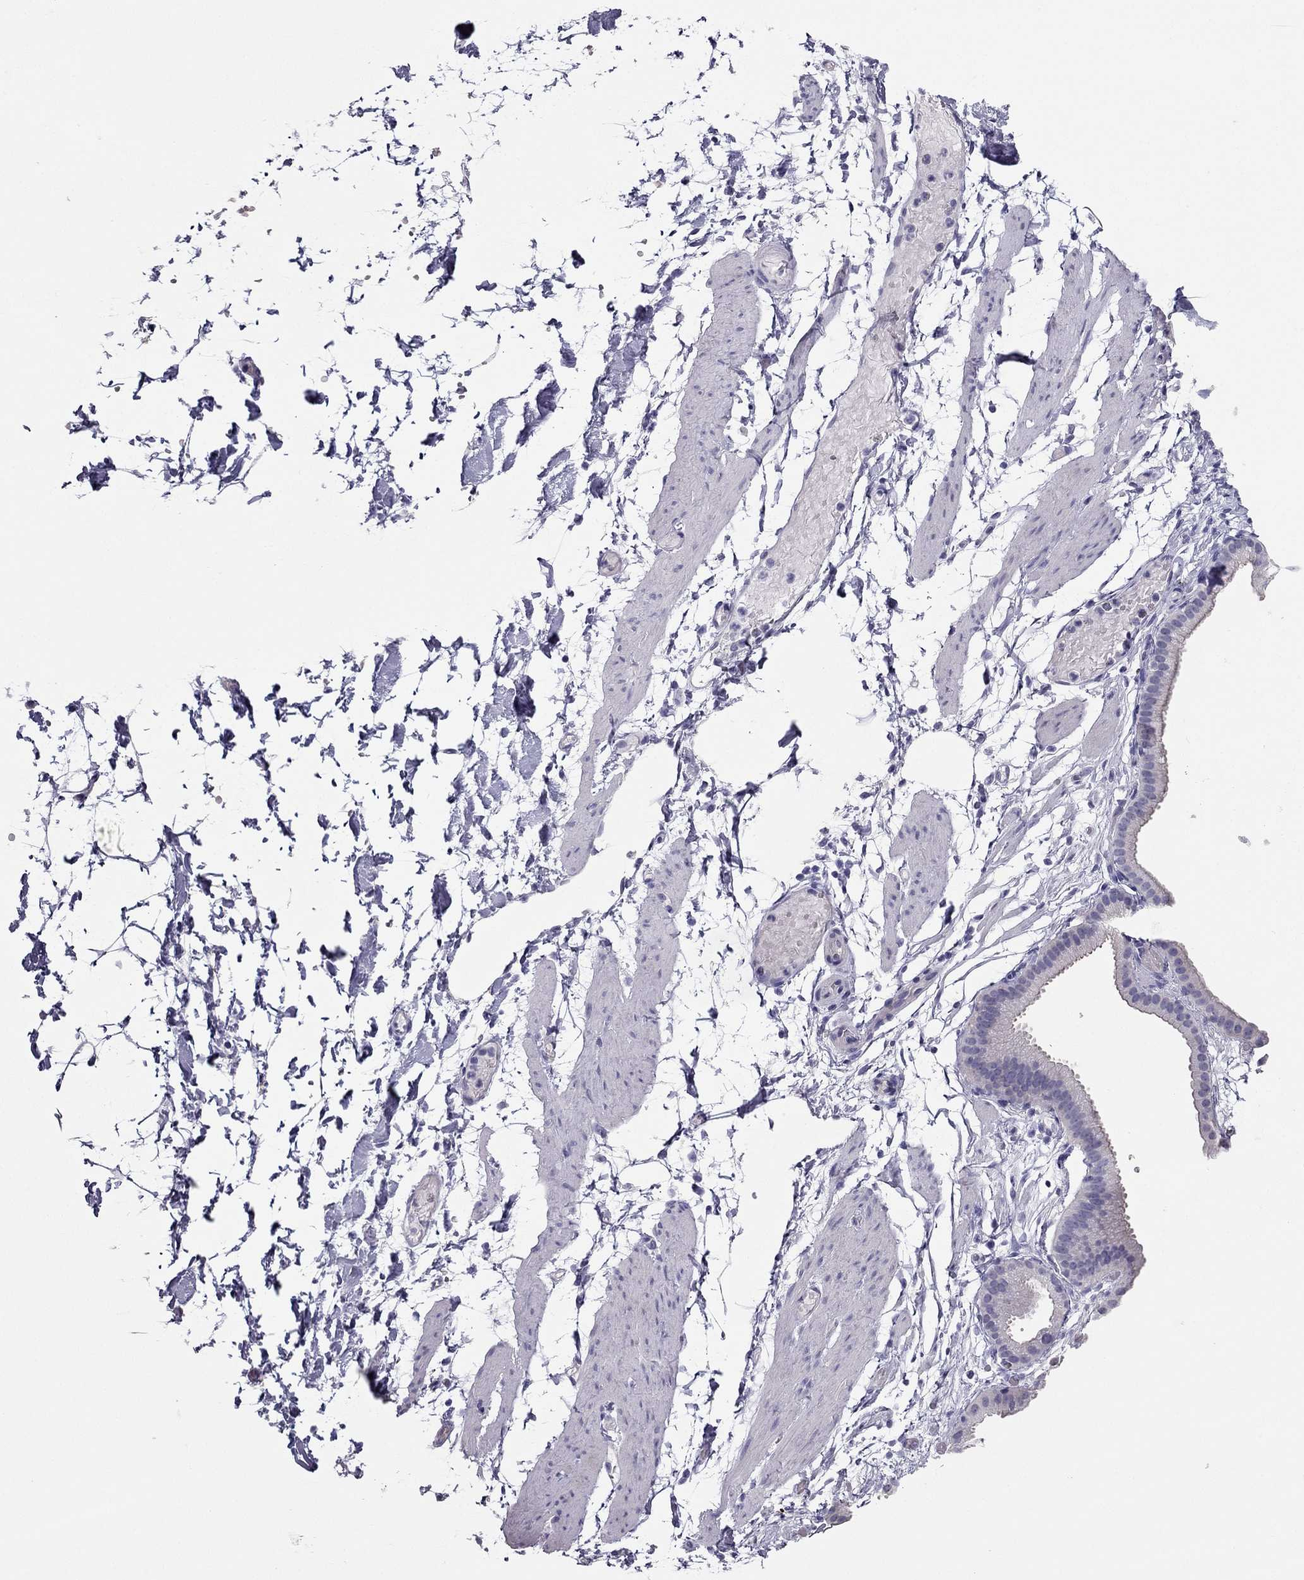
{"staining": {"intensity": "negative", "quantity": "none", "location": "none"}, "tissue": "adipose tissue", "cell_type": "Adipocytes", "image_type": "normal", "snomed": [{"axis": "morphology", "description": "Normal tissue, NOS"}, {"axis": "topography", "description": "Gallbladder"}, {"axis": "topography", "description": "Peripheral nerve tissue"}], "caption": "A photomicrograph of human adipose tissue is negative for staining in adipocytes. (Immunohistochemistry, brightfield microscopy, high magnification).", "gene": "PDE6A", "patient": {"sex": "female", "age": 45}}